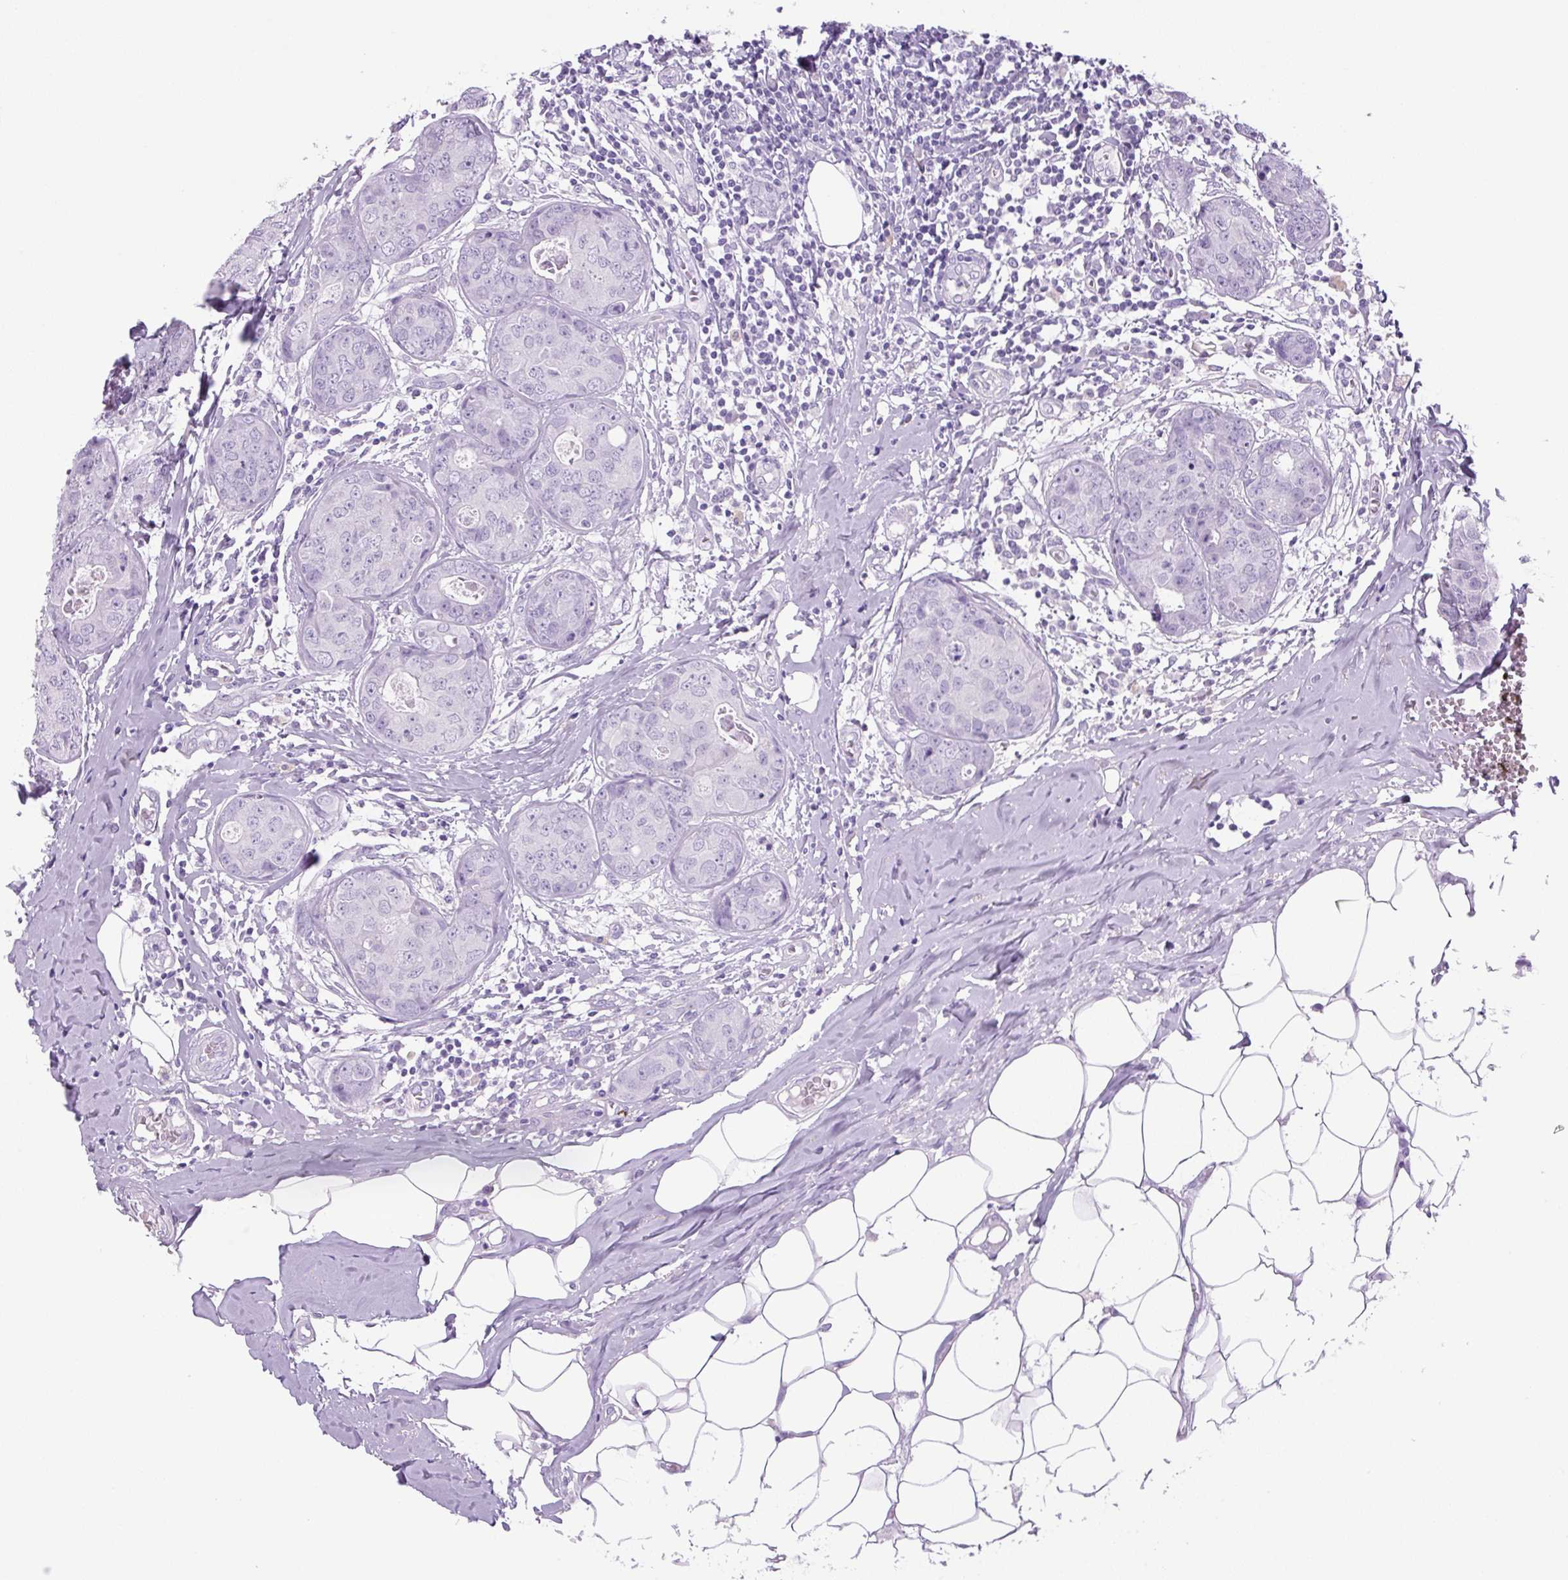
{"staining": {"intensity": "negative", "quantity": "none", "location": "none"}, "tissue": "breast cancer", "cell_type": "Tumor cells", "image_type": "cancer", "snomed": [{"axis": "morphology", "description": "Duct carcinoma"}, {"axis": "topography", "description": "Breast"}], "caption": "Human breast cancer (infiltrating ductal carcinoma) stained for a protein using IHC displays no expression in tumor cells.", "gene": "PRRT1", "patient": {"sex": "female", "age": 43}}